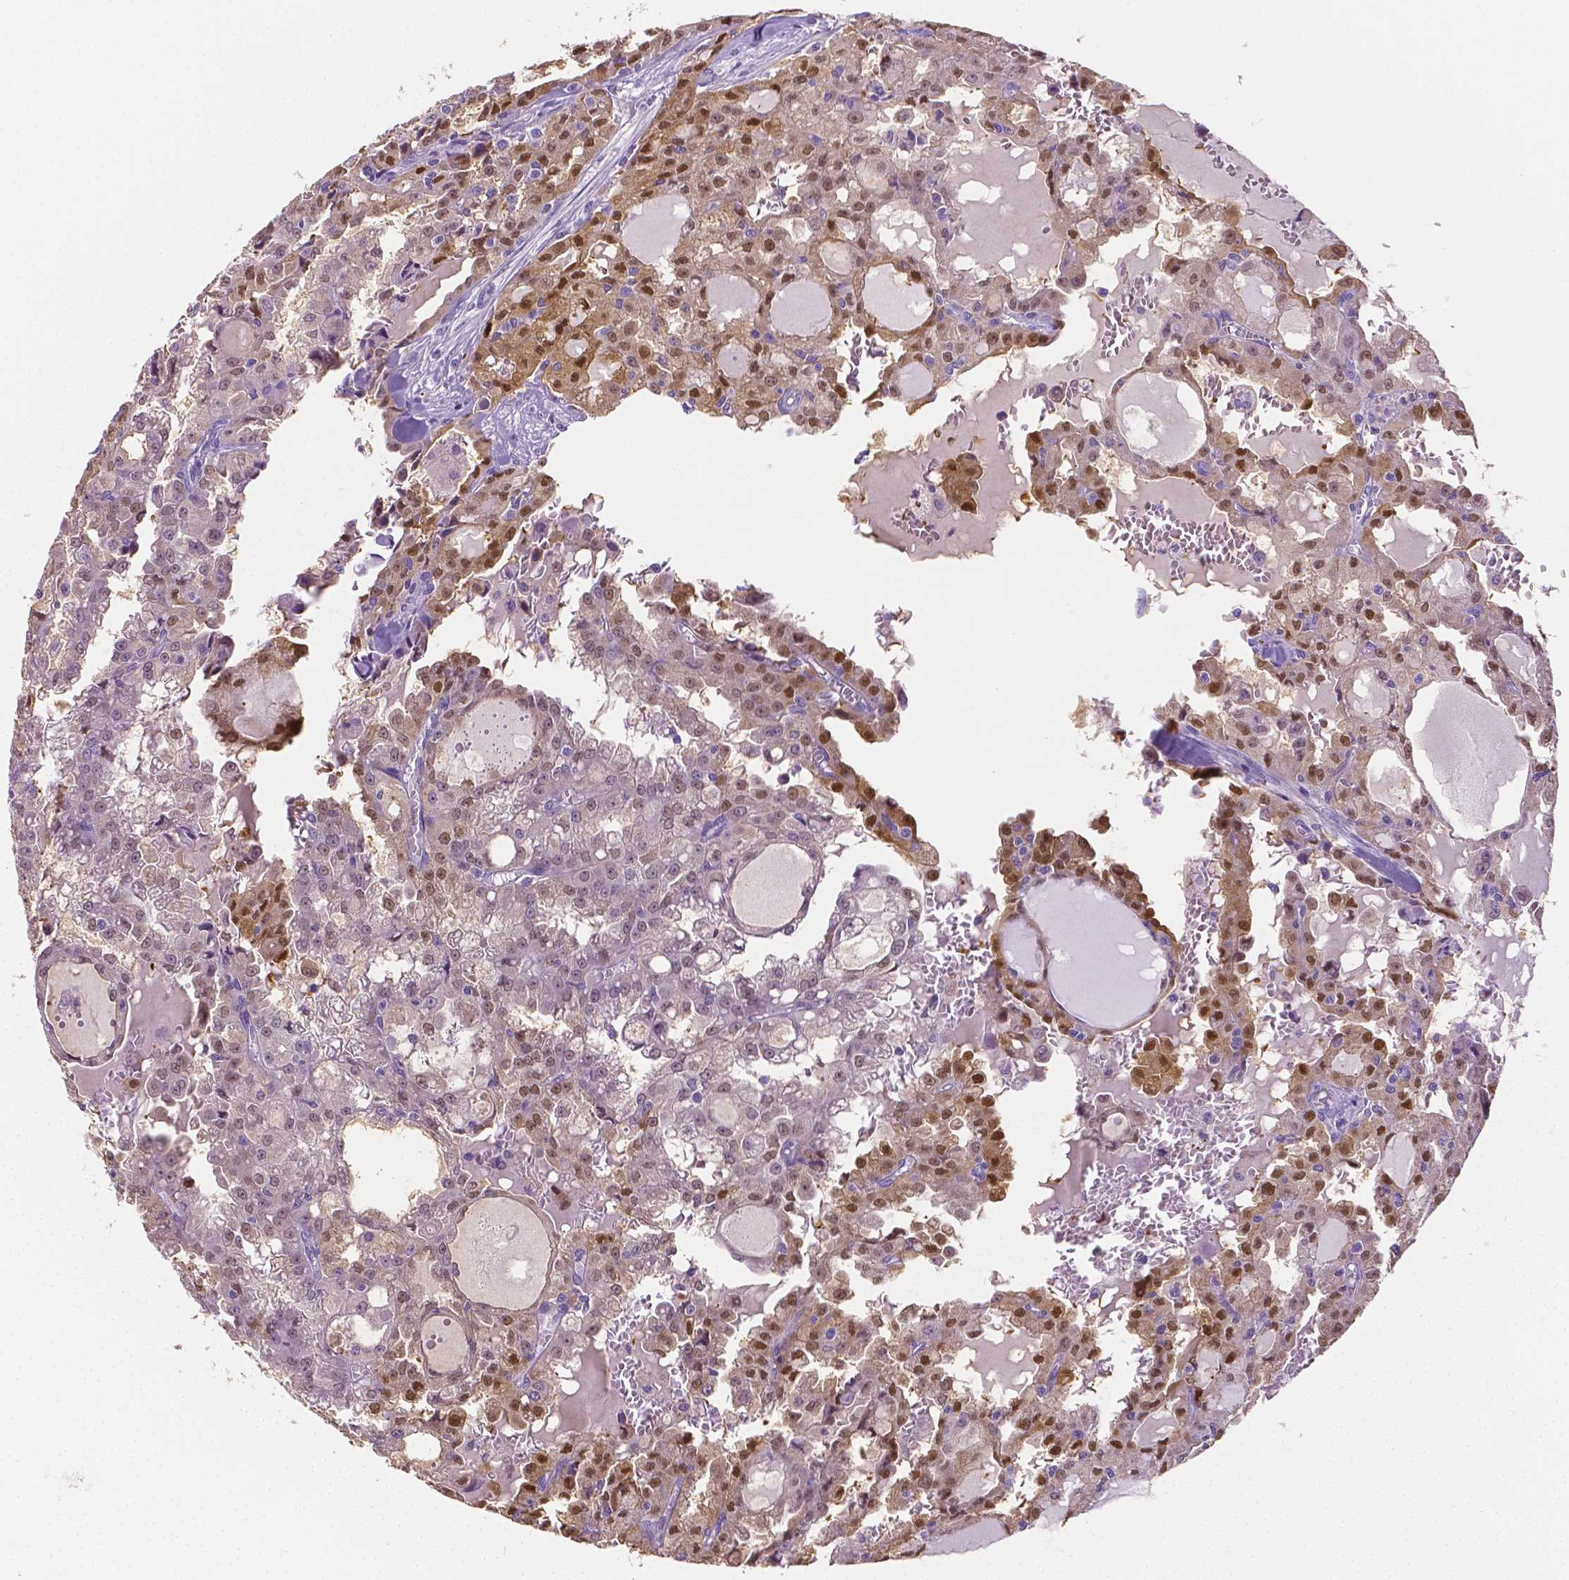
{"staining": {"intensity": "moderate", "quantity": "25%-75%", "location": "cytoplasmic/membranous,nuclear"}, "tissue": "head and neck cancer", "cell_type": "Tumor cells", "image_type": "cancer", "snomed": [{"axis": "morphology", "description": "Adenocarcinoma, NOS"}, {"axis": "topography", "description": "Head-Neck"}], "caption": "Adenocarcinoma (head and neck) stained with DAB (3,3'-diaminobenzidine) immunohistochemistry shows medium levels of moderate cytoplasmic/membranous and nuclear expression in approximately 25%-75% of tumor cells.", "gene": "NXPH2", "patient": {"sex": "male", "age": 64}}